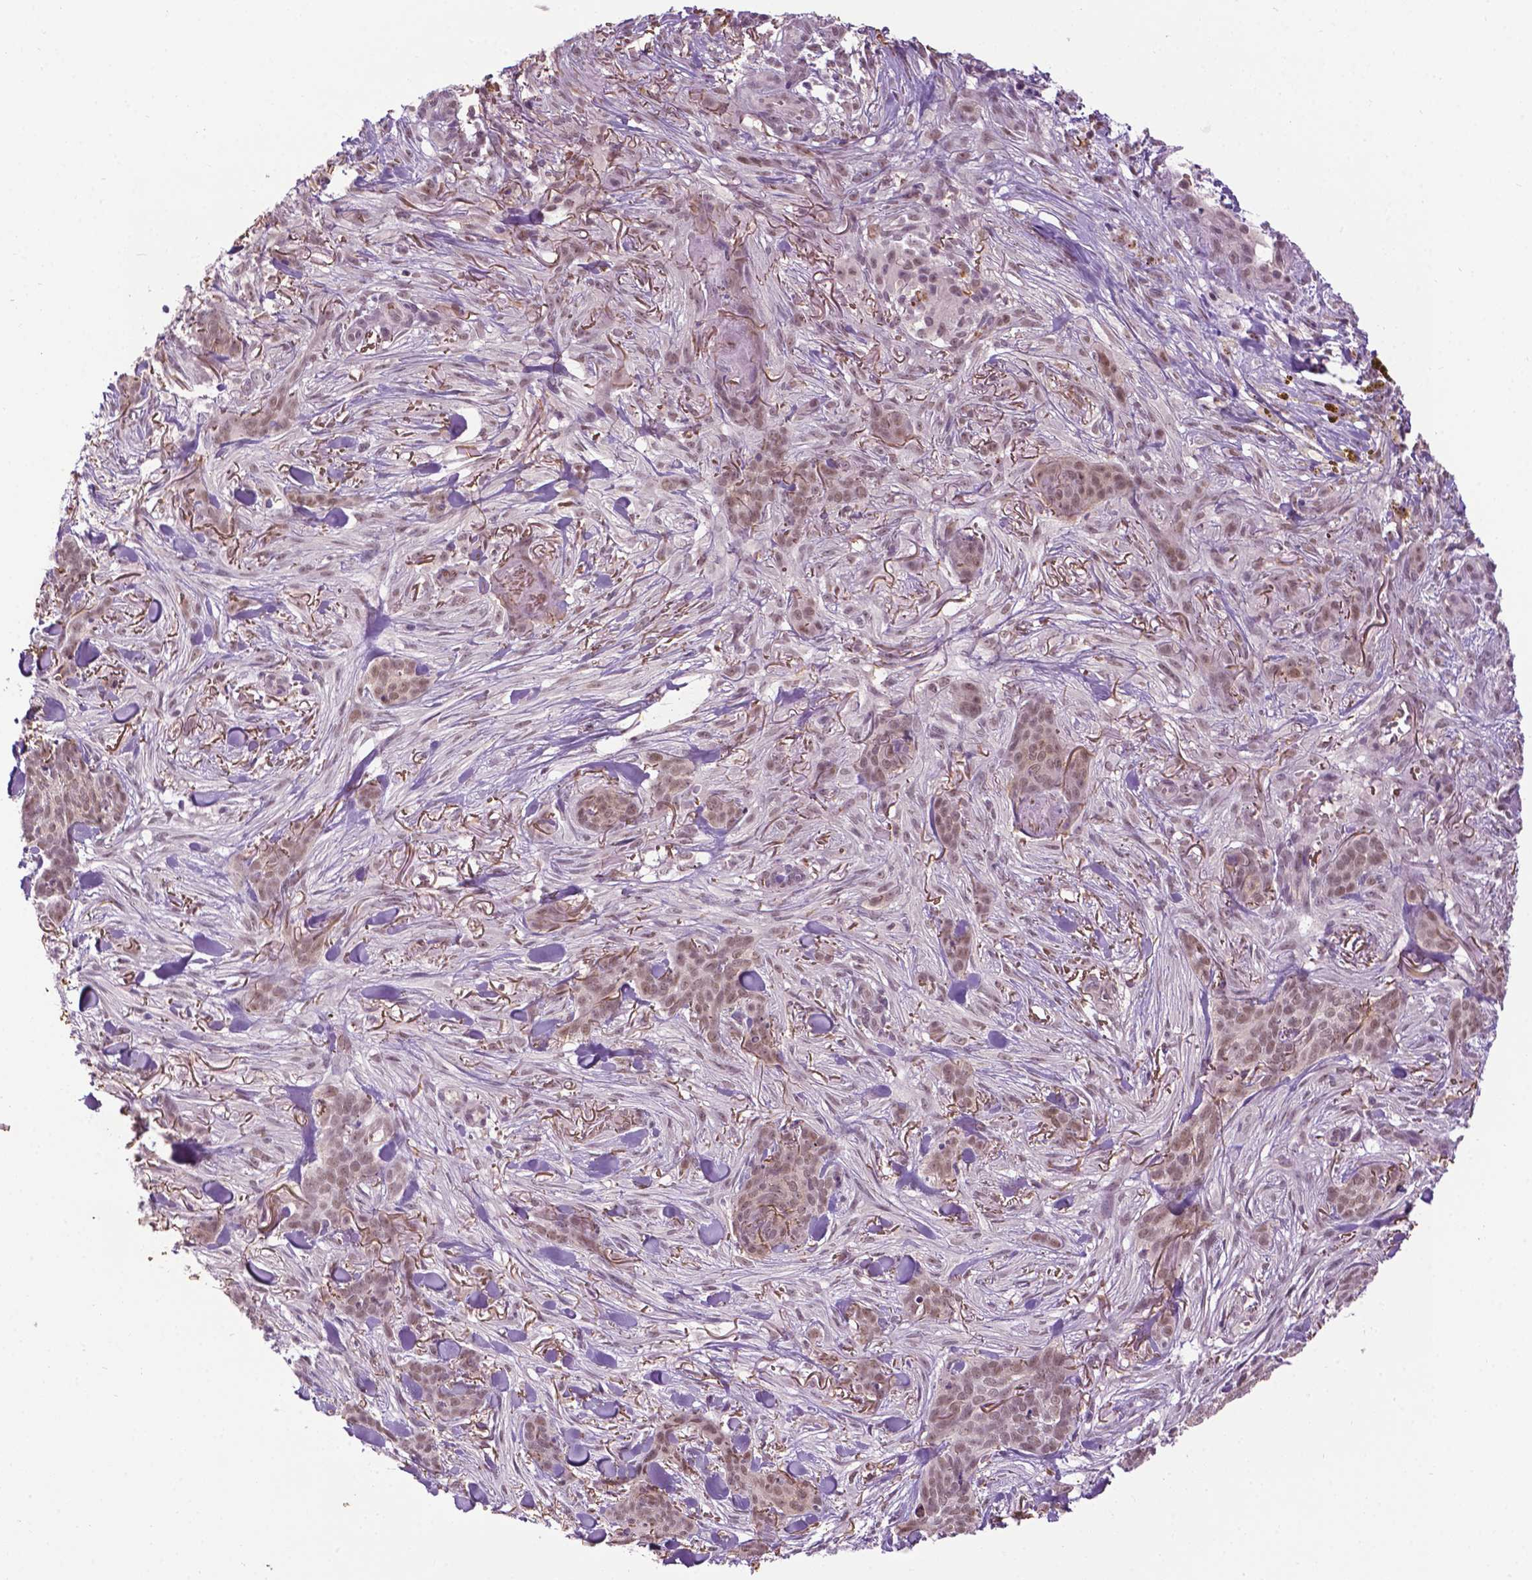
{"staining": {"intensity": "moderate", "quantity": ">75%", "location": "nuclear"}, "tissue": "skin cancer", "cell_type": "Tumor cells", "image_type": "cancer", "snomed": [{"axis": "morphology", "description": "Basal cell carcinoma"}, {"axis": "topography", "description": "Skin"}], "caption": "Immunohistochemistry of skin cancer (basal cell carcinoma) exhibits medium levels of moderate nuclear expression in about >75% of tumor cells.", "gene": "UBQLN4", "patient": {"sex": "female", "age": 61}}